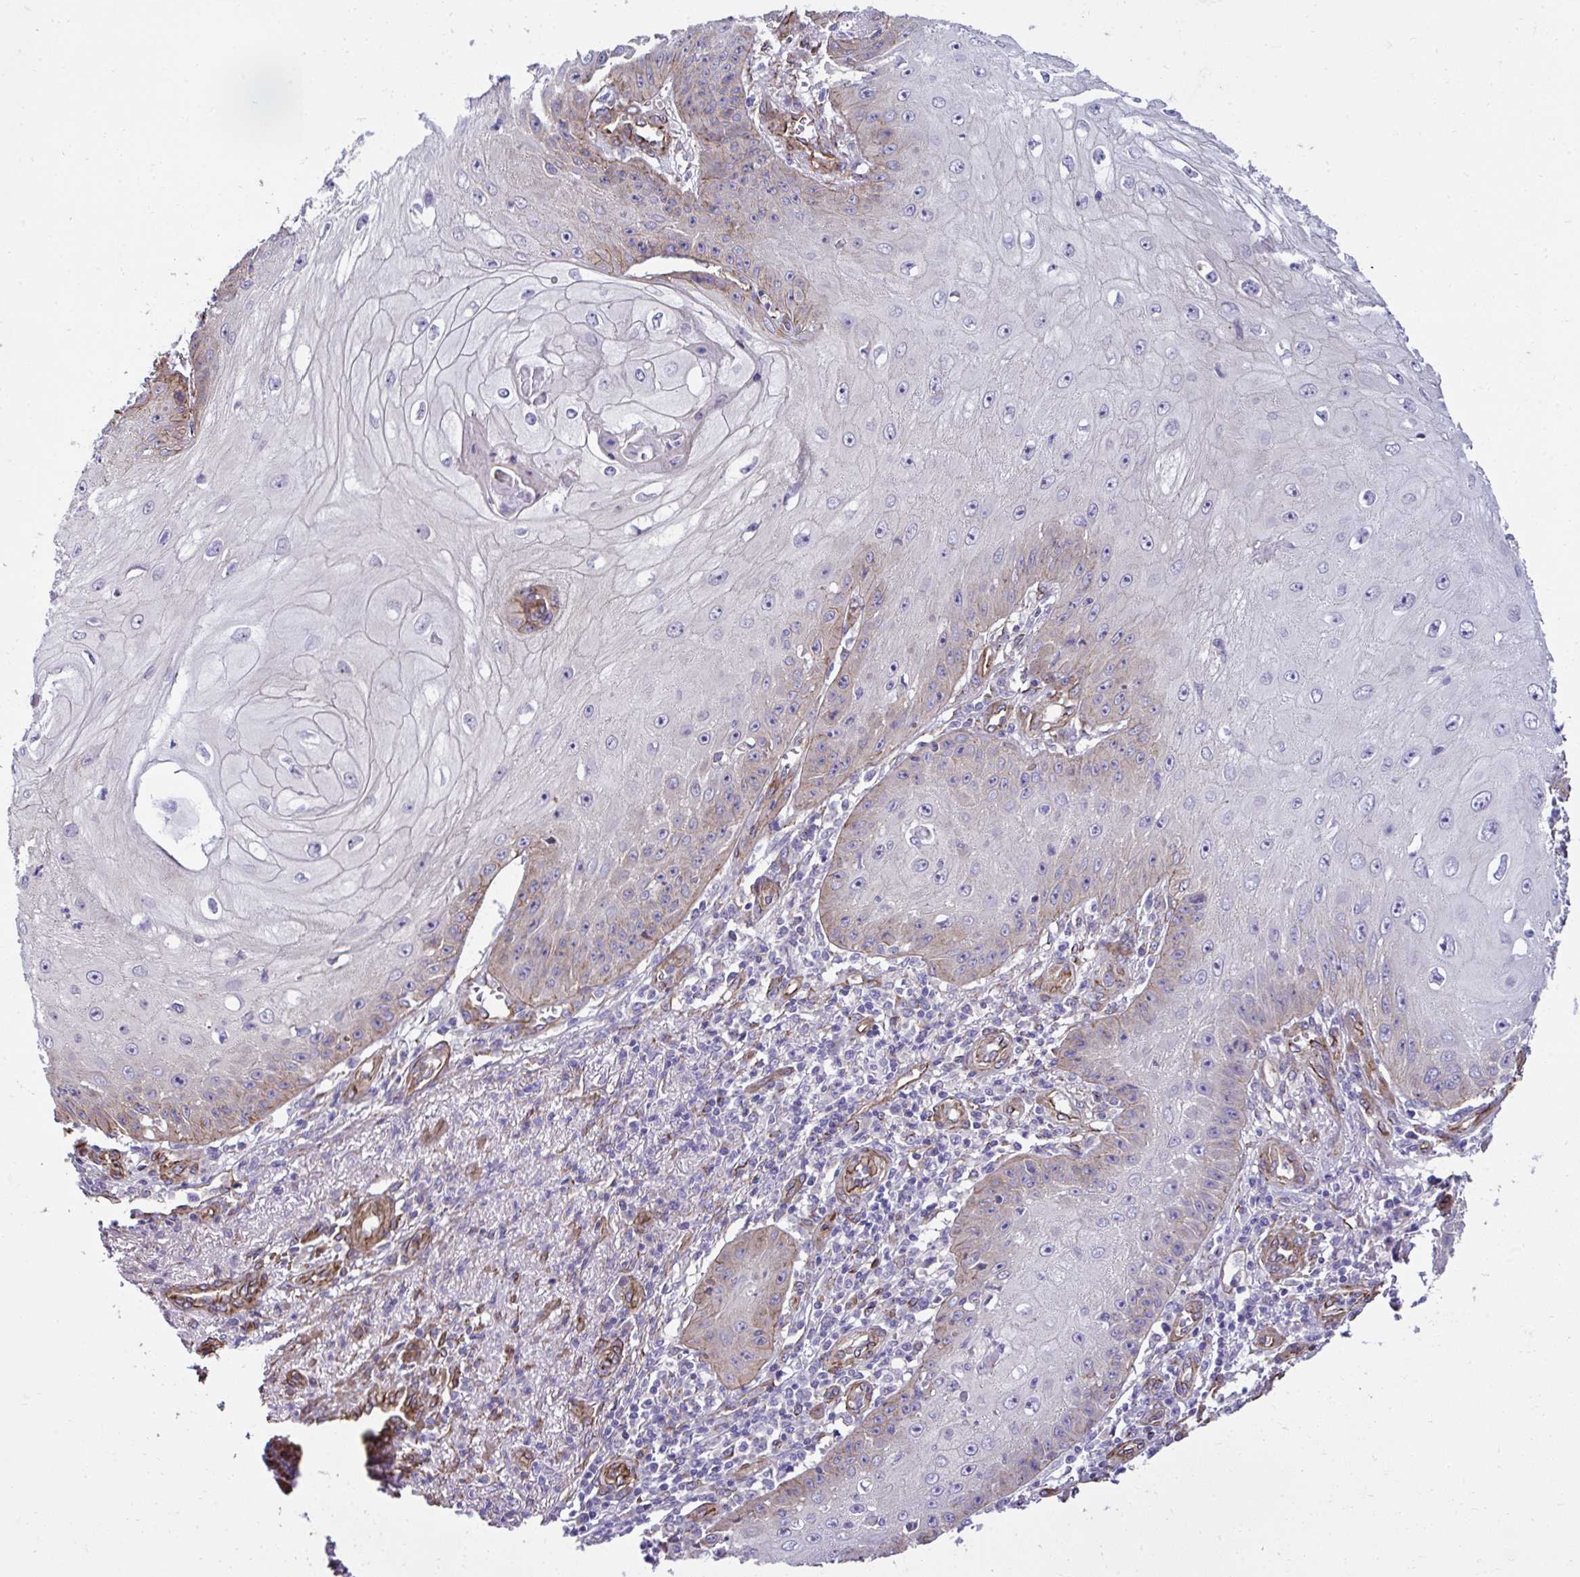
{"staining": {"intensity": "weak", "quantity": "25%-75%", "location": "cytoplasmic/membranous"}, "tissue": "skin cancer", "cell_type": "Tumor cells", "image_type": "cancer", "snomed": [{"axis": "morphology", "description": "Squamous cell carcinoma, NOS"}, {"axis": "topography", "description": "Skin"}], "caption": "Skin squamous cell carcinoma was stained to show a protein in brown. There is low levels of weak cytoplasmic/membranous positivity in about 25%-75% of tumor cells. (Brightfield microscopy of DAB IHC at high magnification).", "gene": "TRIM52", "patient": {"sex": "male", "age": 70}}